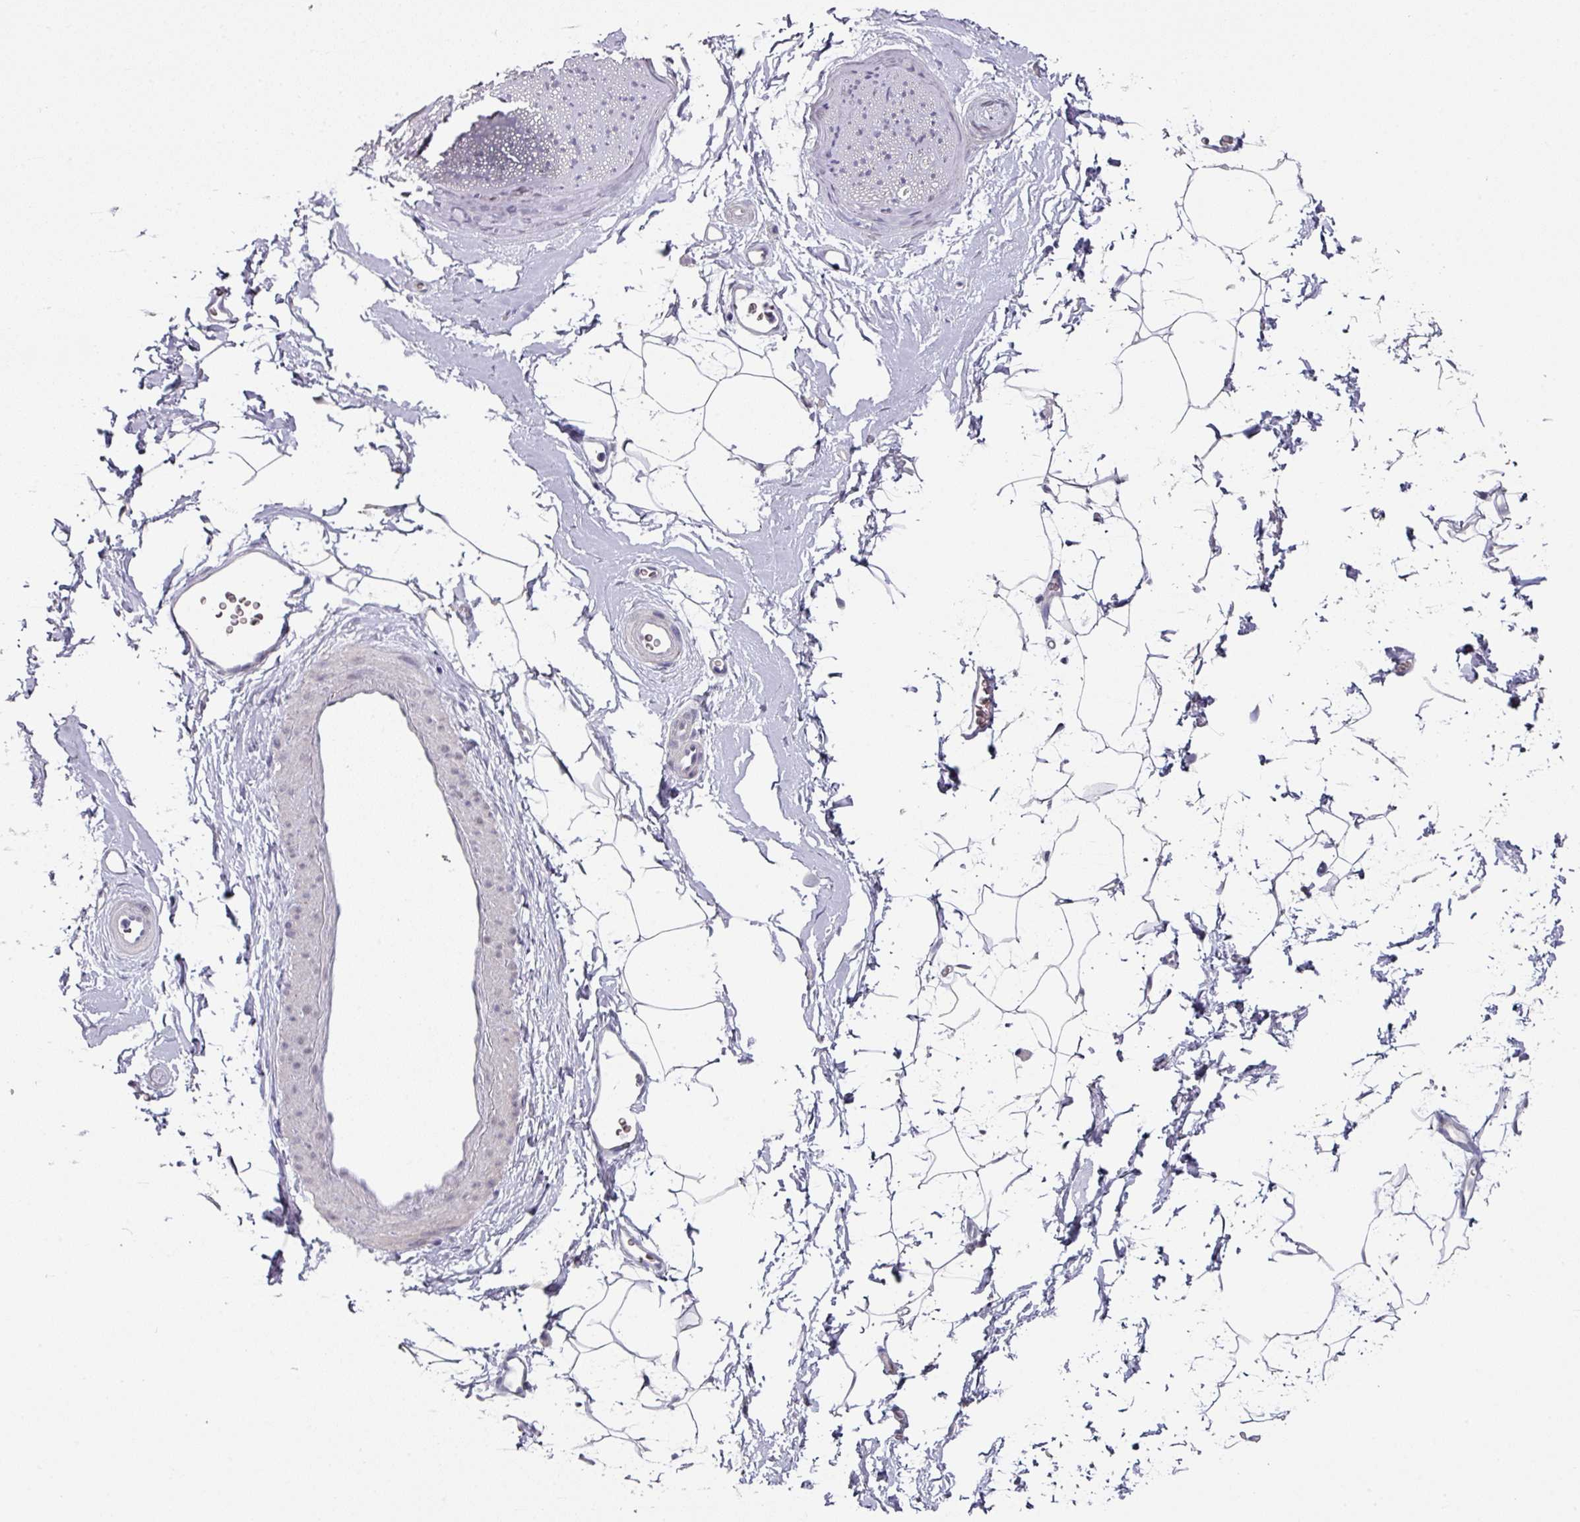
{"staining": {"intensity": "negative", "quantity": "none", "location": "none"}, "tissue": "adipose tissue", "cell_type": "Adipocytes", "image_type": "normal", "snomed": [{"axis": "morphology", "description": "Normal tissue, NOS"}, {"axis": "morphology", "description": "Adenocarcinoma, High grade"}, {"axis": "topography", "description": "Prostate"}, {"axis": "topography", "description": "Peripheral nerve tissue"}], "caption": "Adipocytes are negative for brown protein staining in unremarkable adipose tissue. Nuclei are stained in blue.", "gene": "ELK1", "patient": {"sex": "male", "age": 68}}